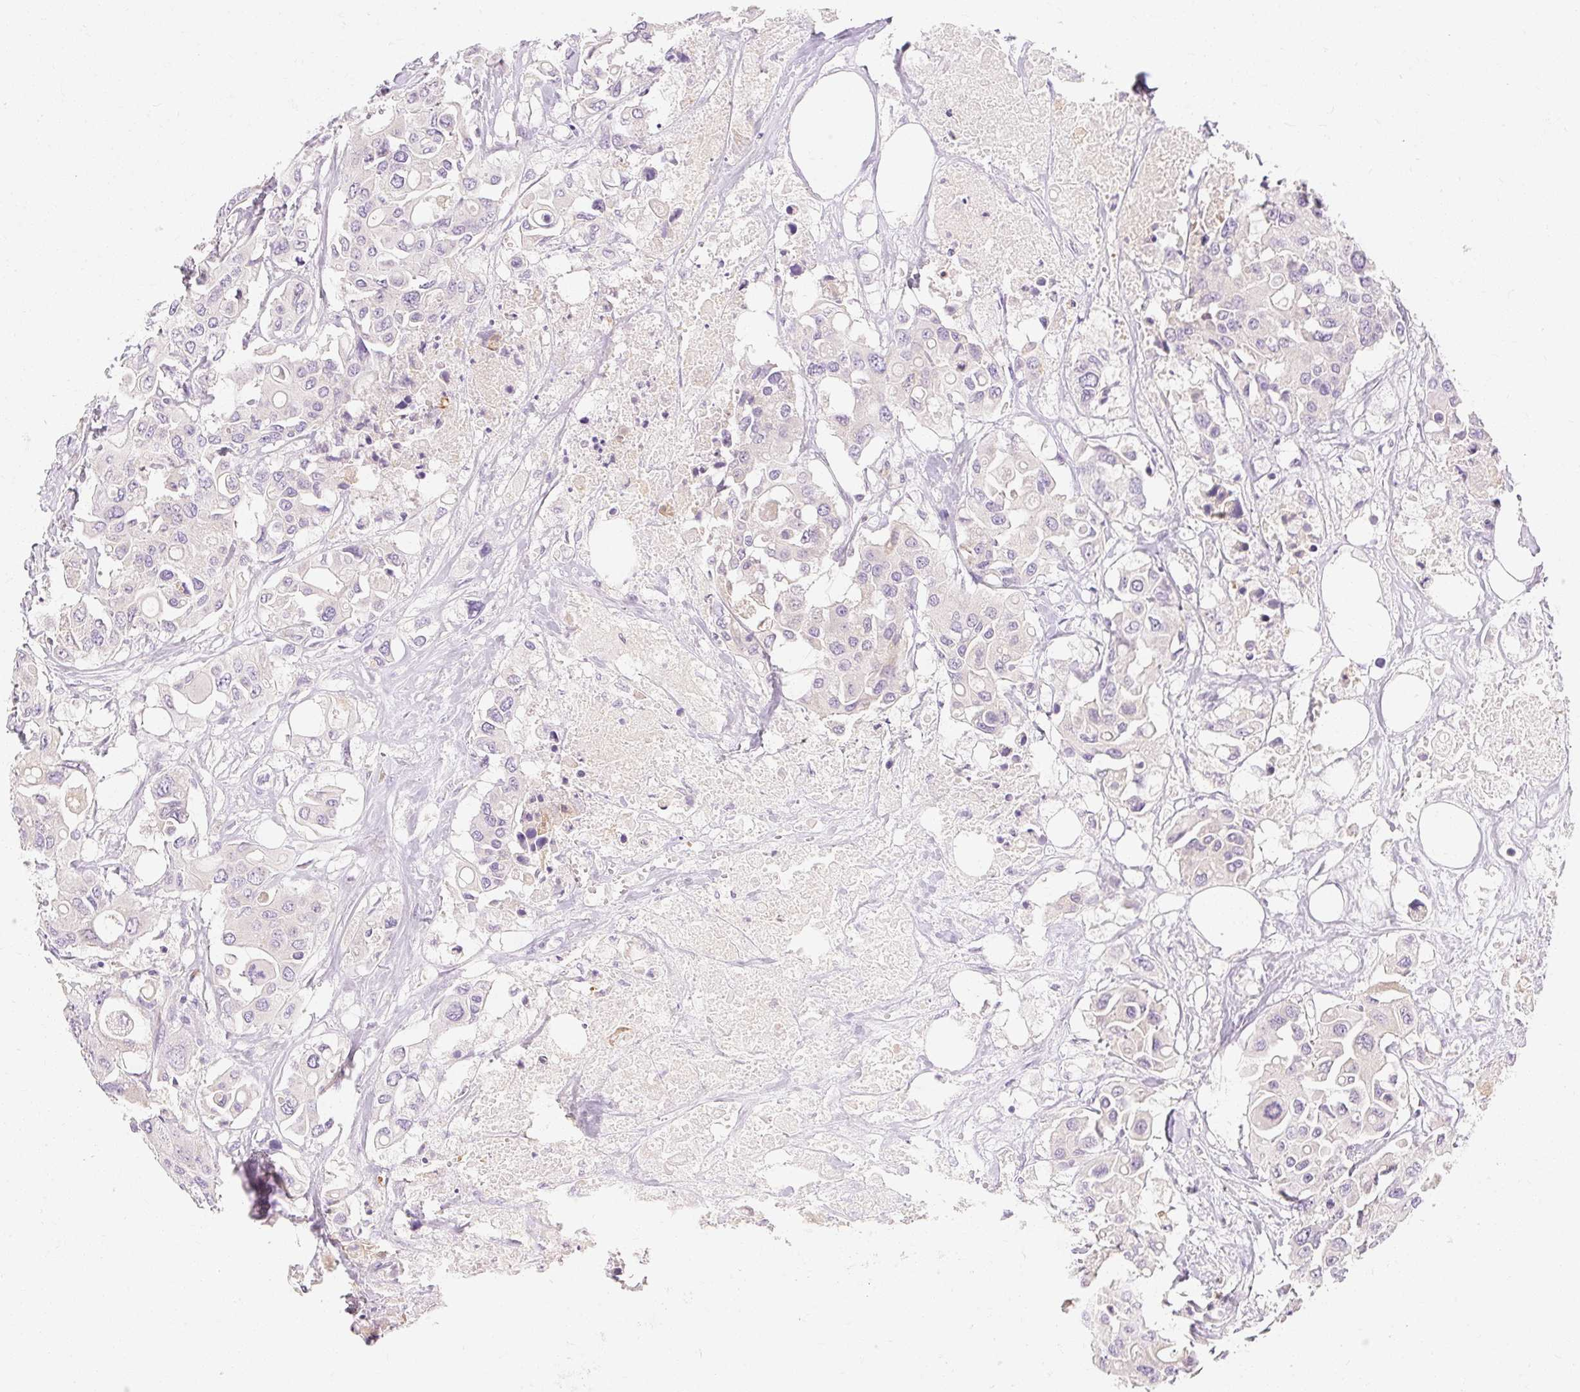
{"staining": {"intensity": "negative", "quantity": "none", "location": "none"}, "tissue": "colorectal cancer", "cell_type": "Tumor cells", "image_type": "cancer", "snomed": [{"axis": "morphology", "description": "Adenocarcinoma, NOS"}, {"axis": "topography", "description": "Colon"}], "caption": "Immunohistochemistry histopathology image of colorectal adenocarcinoma stained for a protein (brown), which exhibits no positivity in tumor cells.", "gene": "MYO1D", "patient": {"sex": "male", "age": 77}}